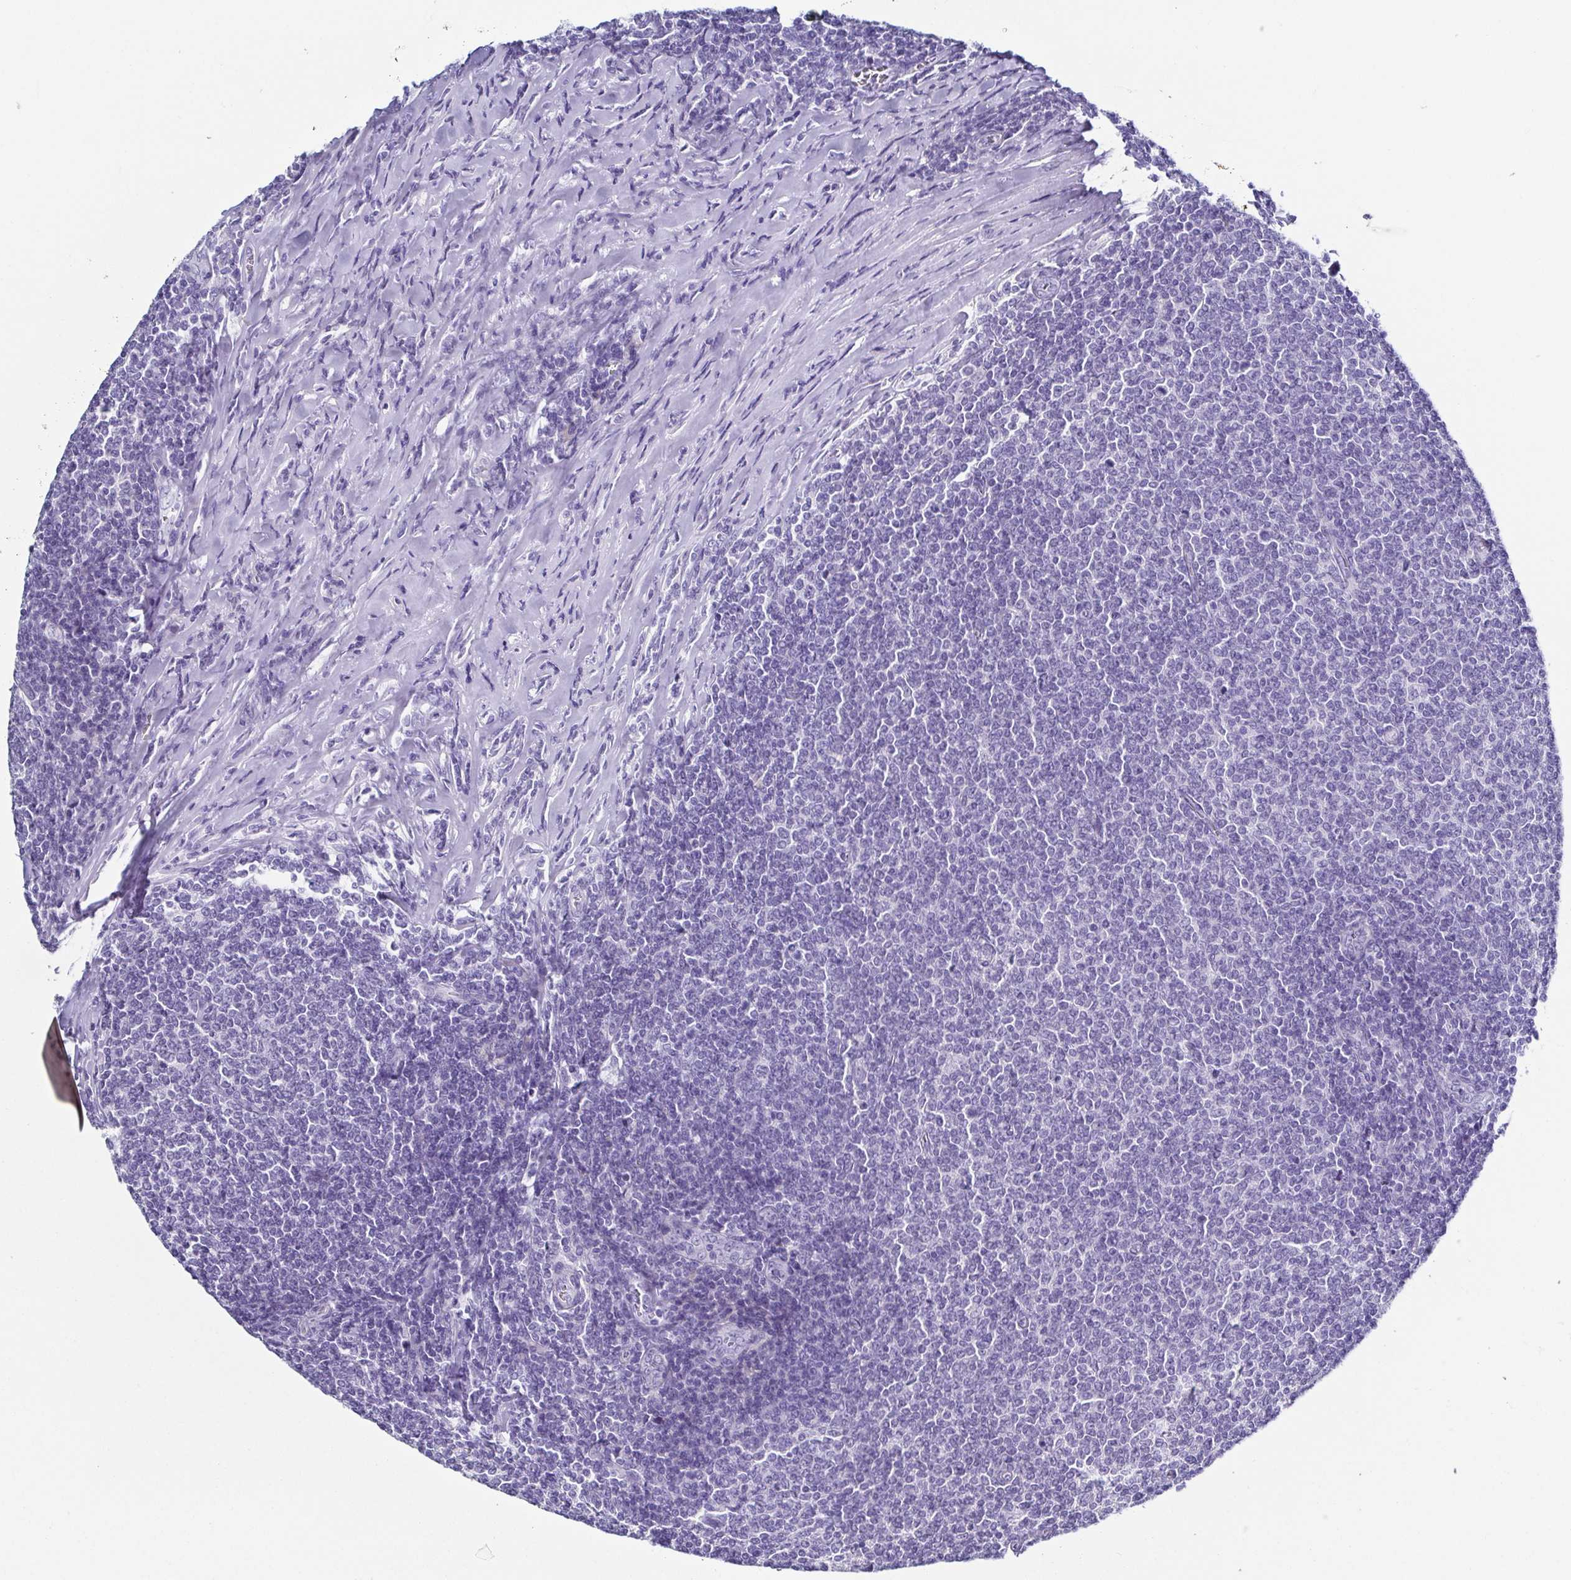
{"staining": {"intensity": "negative", "quantity": "none", "location": "none"}, "tissue": "lymphoma", "cell_type": "Tumor cells", "image_type": "cancer", "snomed": [{"axis": "morphology", "description": "Malignant lymphoma, non-Hodgkin's type, Low grade"}, {"axis": "topography", "description": "Lymph node"}], "caption": "Image shows no significant protein positivity in tumor cells of lymphoma.", "gene": "TNNT2", "patient": {"sex": "male", "age": 52}}